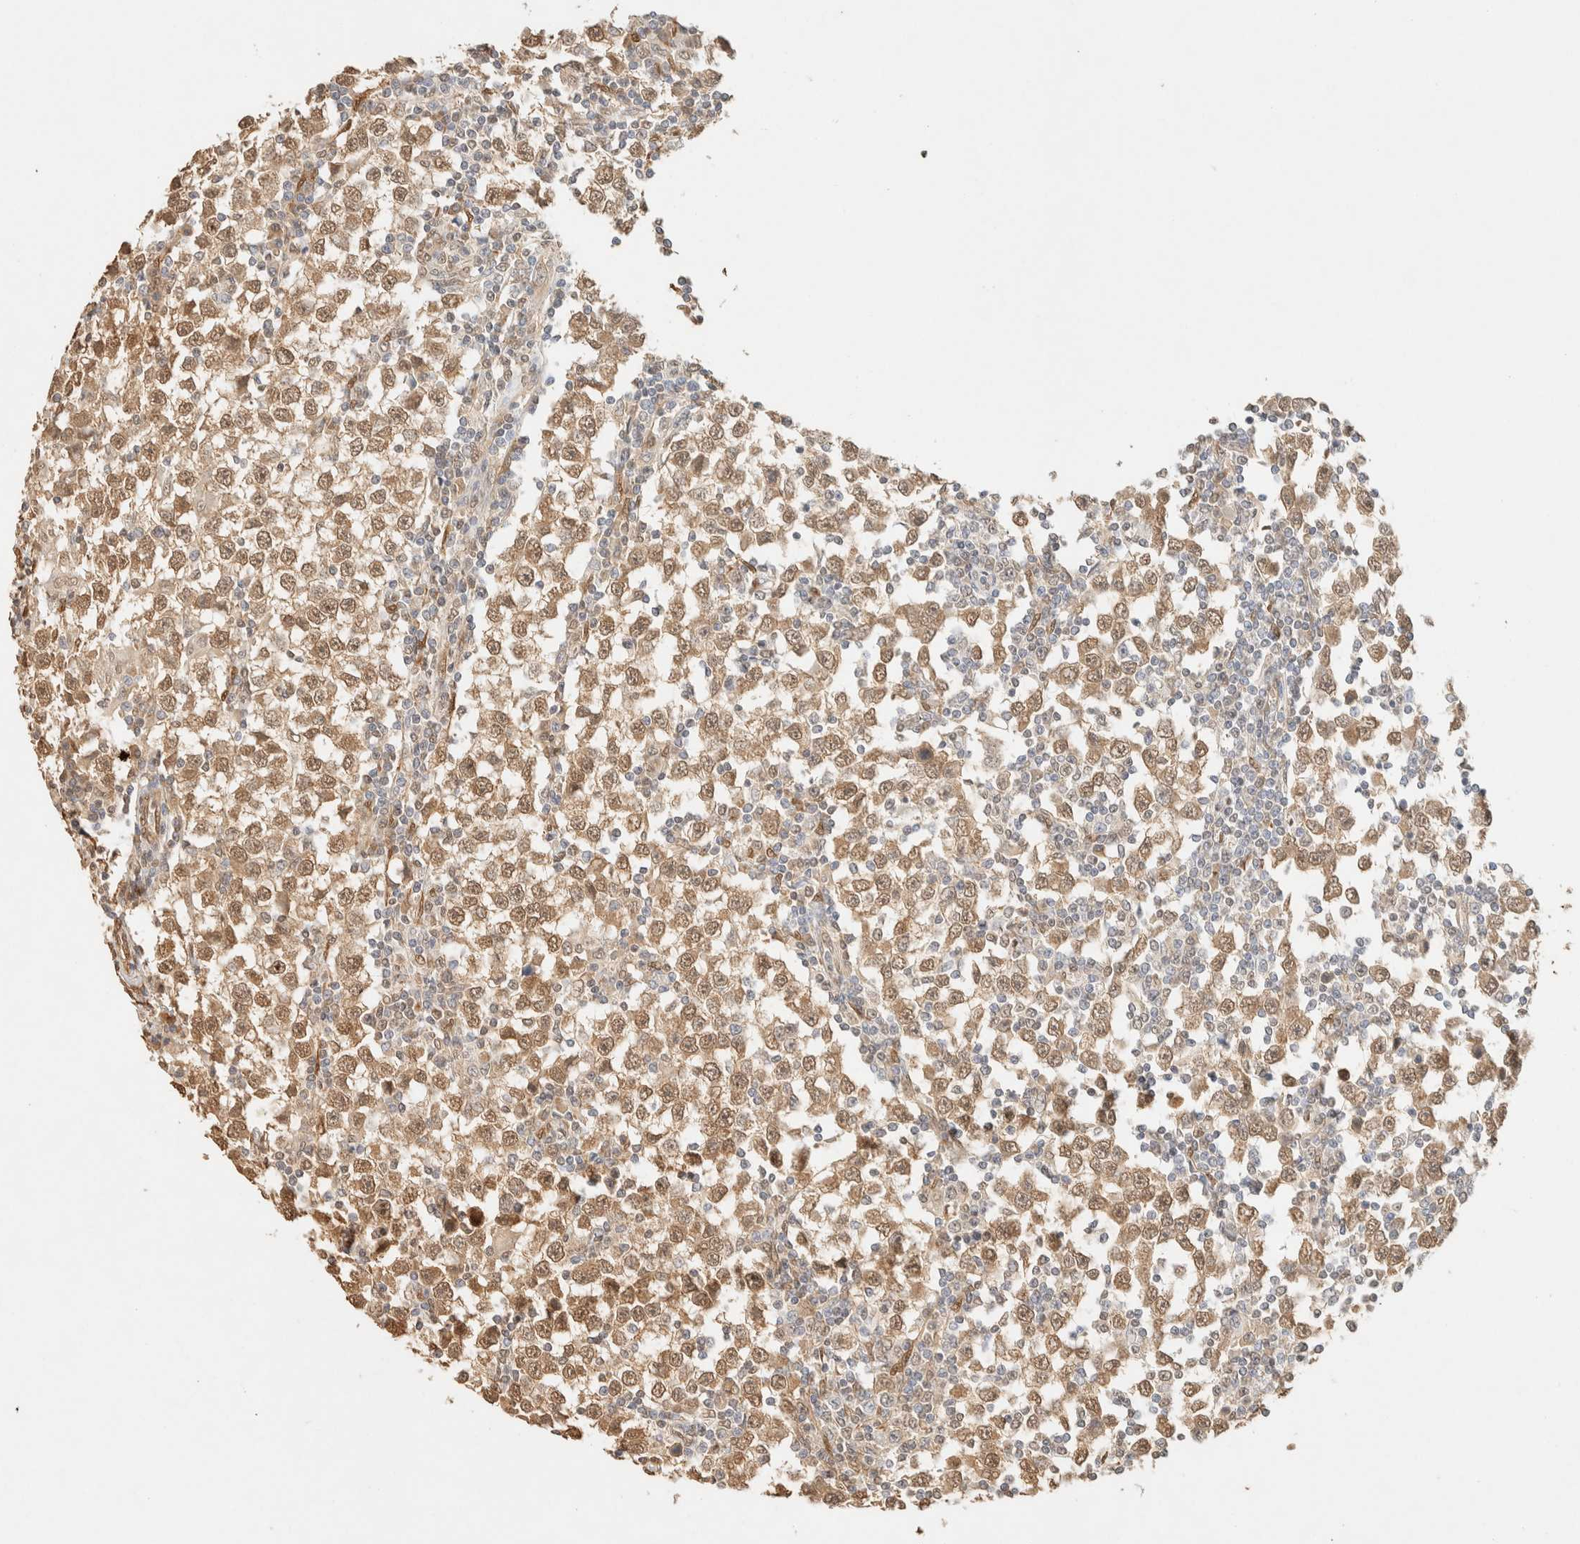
{"staining": {"intensity": "moderate", "quantity": ">75%", "location": "cytoplasmic/membranous,nuclear"}, "tissue": "testis cancer", "cell_type": "Tumor cells", "image_type": "cancer", "snomed": [{"axis": "morphology", "description": "Seminoma, NOS"}, {"axis": "topography", "description": "Testis"}], "caption": "Protein expression analysis of testis cancer exhibits moderate cytoplasmic/membranous and nuclear positivity in approximately >75% of tumor cells. (IHC, brightfield microscopy, high magnification).", "gene": "S100A13", "patient": {"sex": "male", "age": 65}}